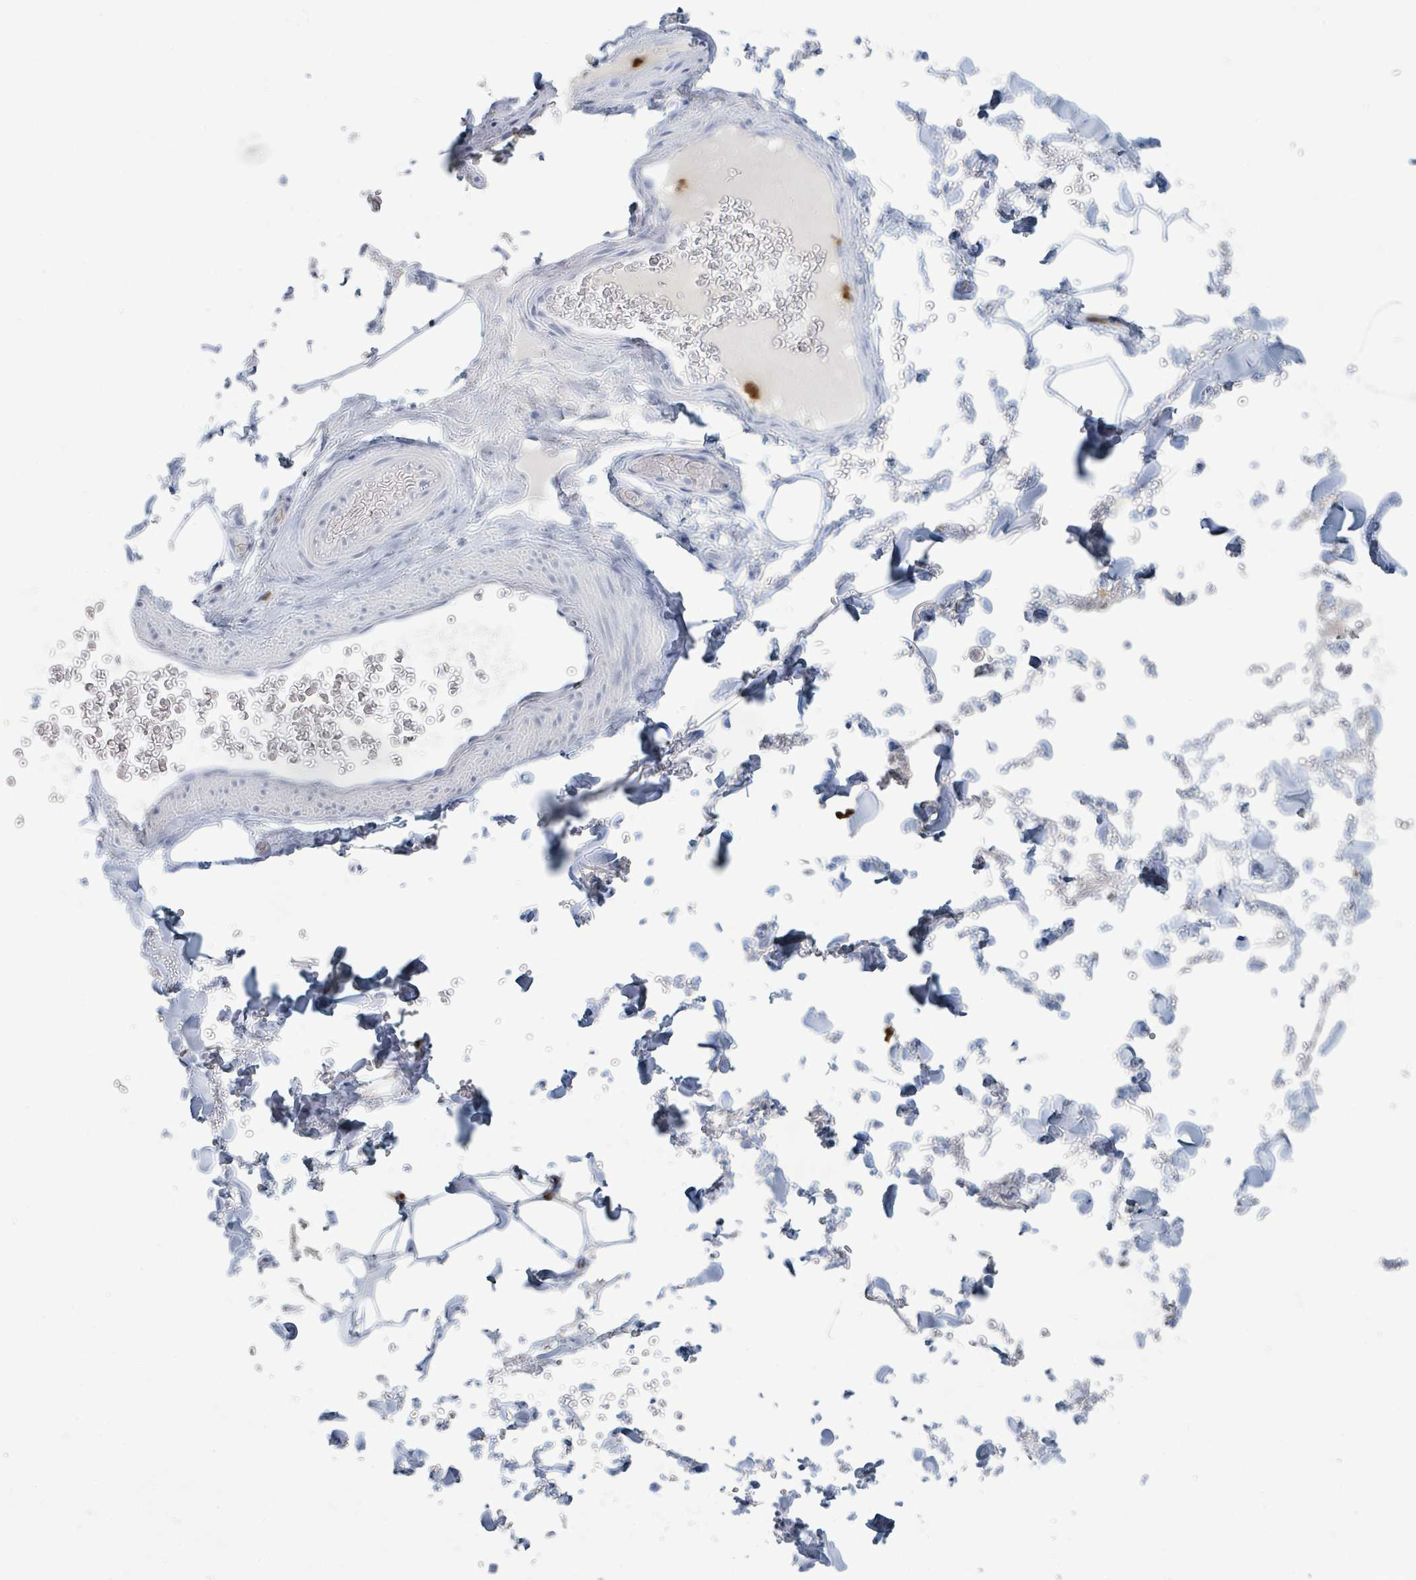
{"staining": {"intensity": "negative", "quantity": "none", "location": "none"}, "tissue": "adipose tissue", "cell_type": "Adipocytes", "image_type": "normal", "snomed": [{"axis": "morphology", "description": "Normal tissue, NOS"}, {"axis": "topography", "description": "Rectum"}, {"axis": "topography", "description": "Peripheral nerve tissue"}], "caption": "IHC of unremarkable human adipose tissue demonstrates no expression in adipocytes. The staining was performed using DAB to visualize the protein expression in brown, while the nuclei were stained in blue with hematoxylin (Magnification: 20x).", "gene": "DEFA4", "patient": {"sex": "female", "age": 69}}